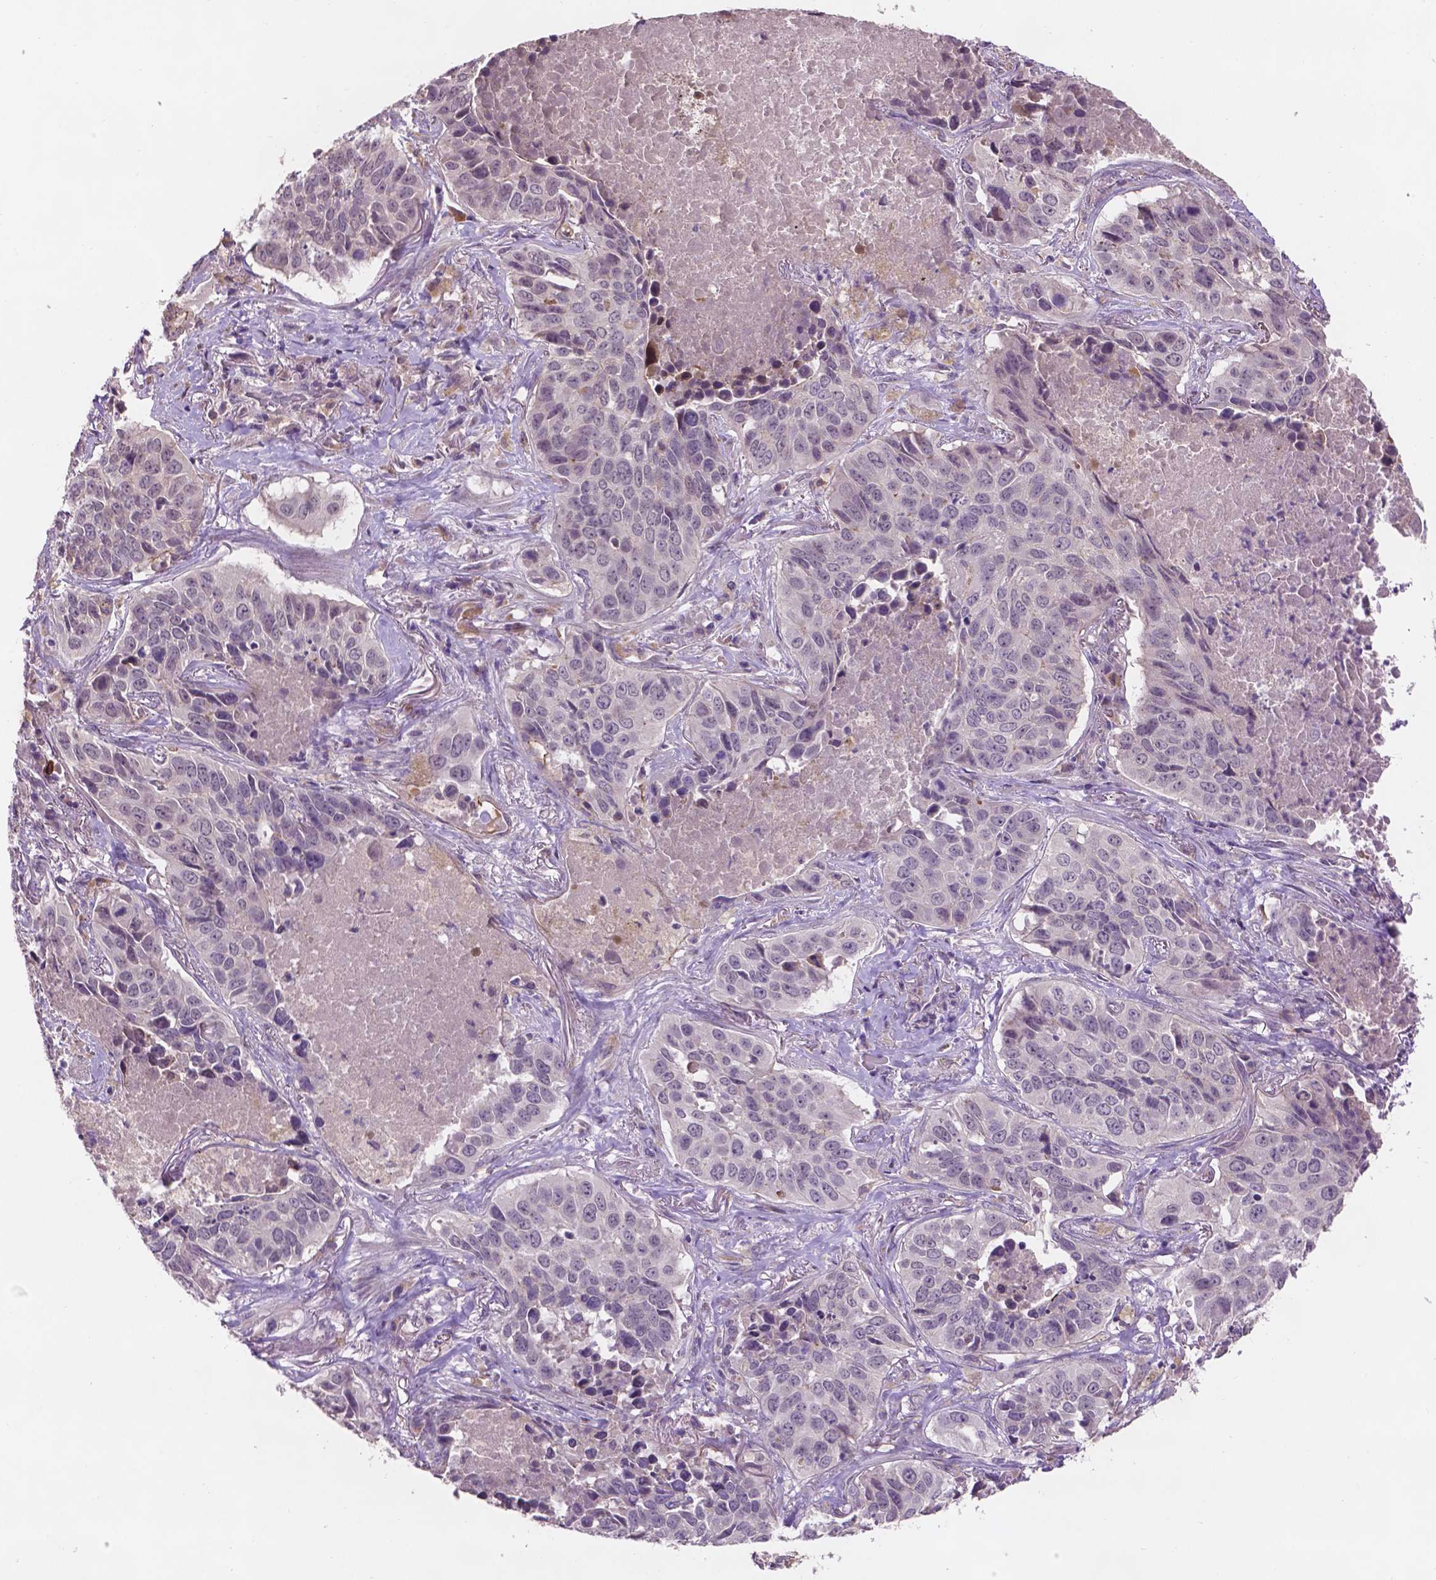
{"staining": {"intensity": "negative", "quantity": "none", "location": "none"}, "tissue": "lung cancer", "cell_type": "Tumor cells", "image_type": "cancer", "snomed": [{"axis": "morphology", "description": "Normal tissue, NOS"}, {"axis": "morphology", "description": "Squamous cell carcinoma, NOS"}, {"axis": "topography", "description": "Bronchus"}, {"axis": "topography", "description": "Lung"}], "caption": "Image shows no significant protein staining in tumor cells of lung cancer.", "gene": "GXYLT2", "patient": {"sex": "male", "age": 64}}